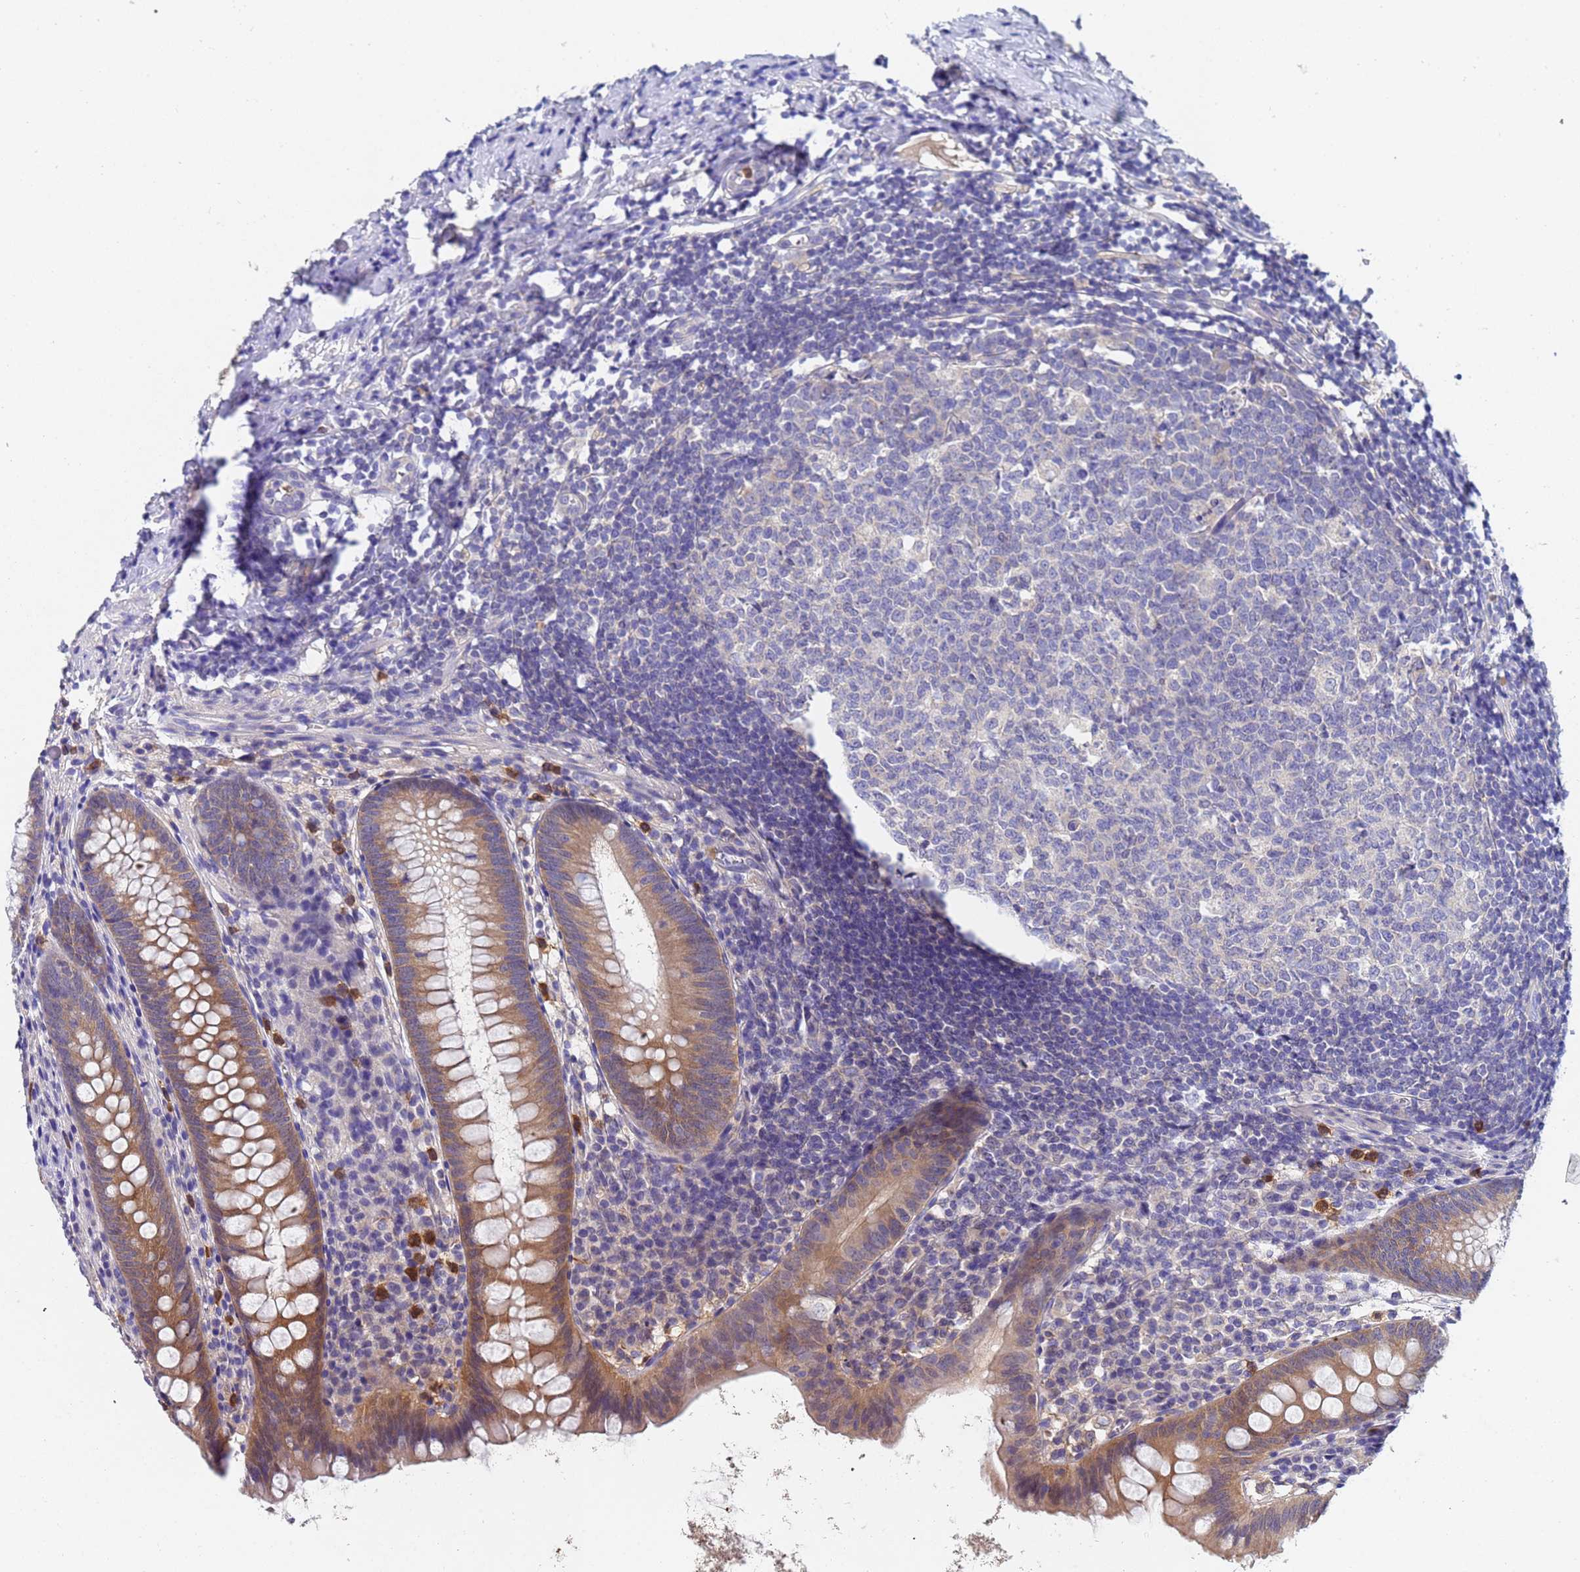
{"staining": {"intensity": "moderate", "quantity": ">75%", "location": "cytoplasmic/membranous"}, "tissue": "appendix", "cell_type": "Glandular cells", "image_type": "normal", "snomed": [{"axis": "morphology", "description": "Normal tissue, NOS"}, {"axis": "topography", "description": "Appendix"}], "caption": "Benign appendix shows moderate cytoplasmic/membranous expression in about >75% of glandular cells The staining was performed using DAB (3,3'-diaminobenzidine), with brown indicating positive protein expression. Nuclei are stained blue with hematoxylin..", "gene": "TTLL11", "patient": {"sex": "female", "age": 51}}